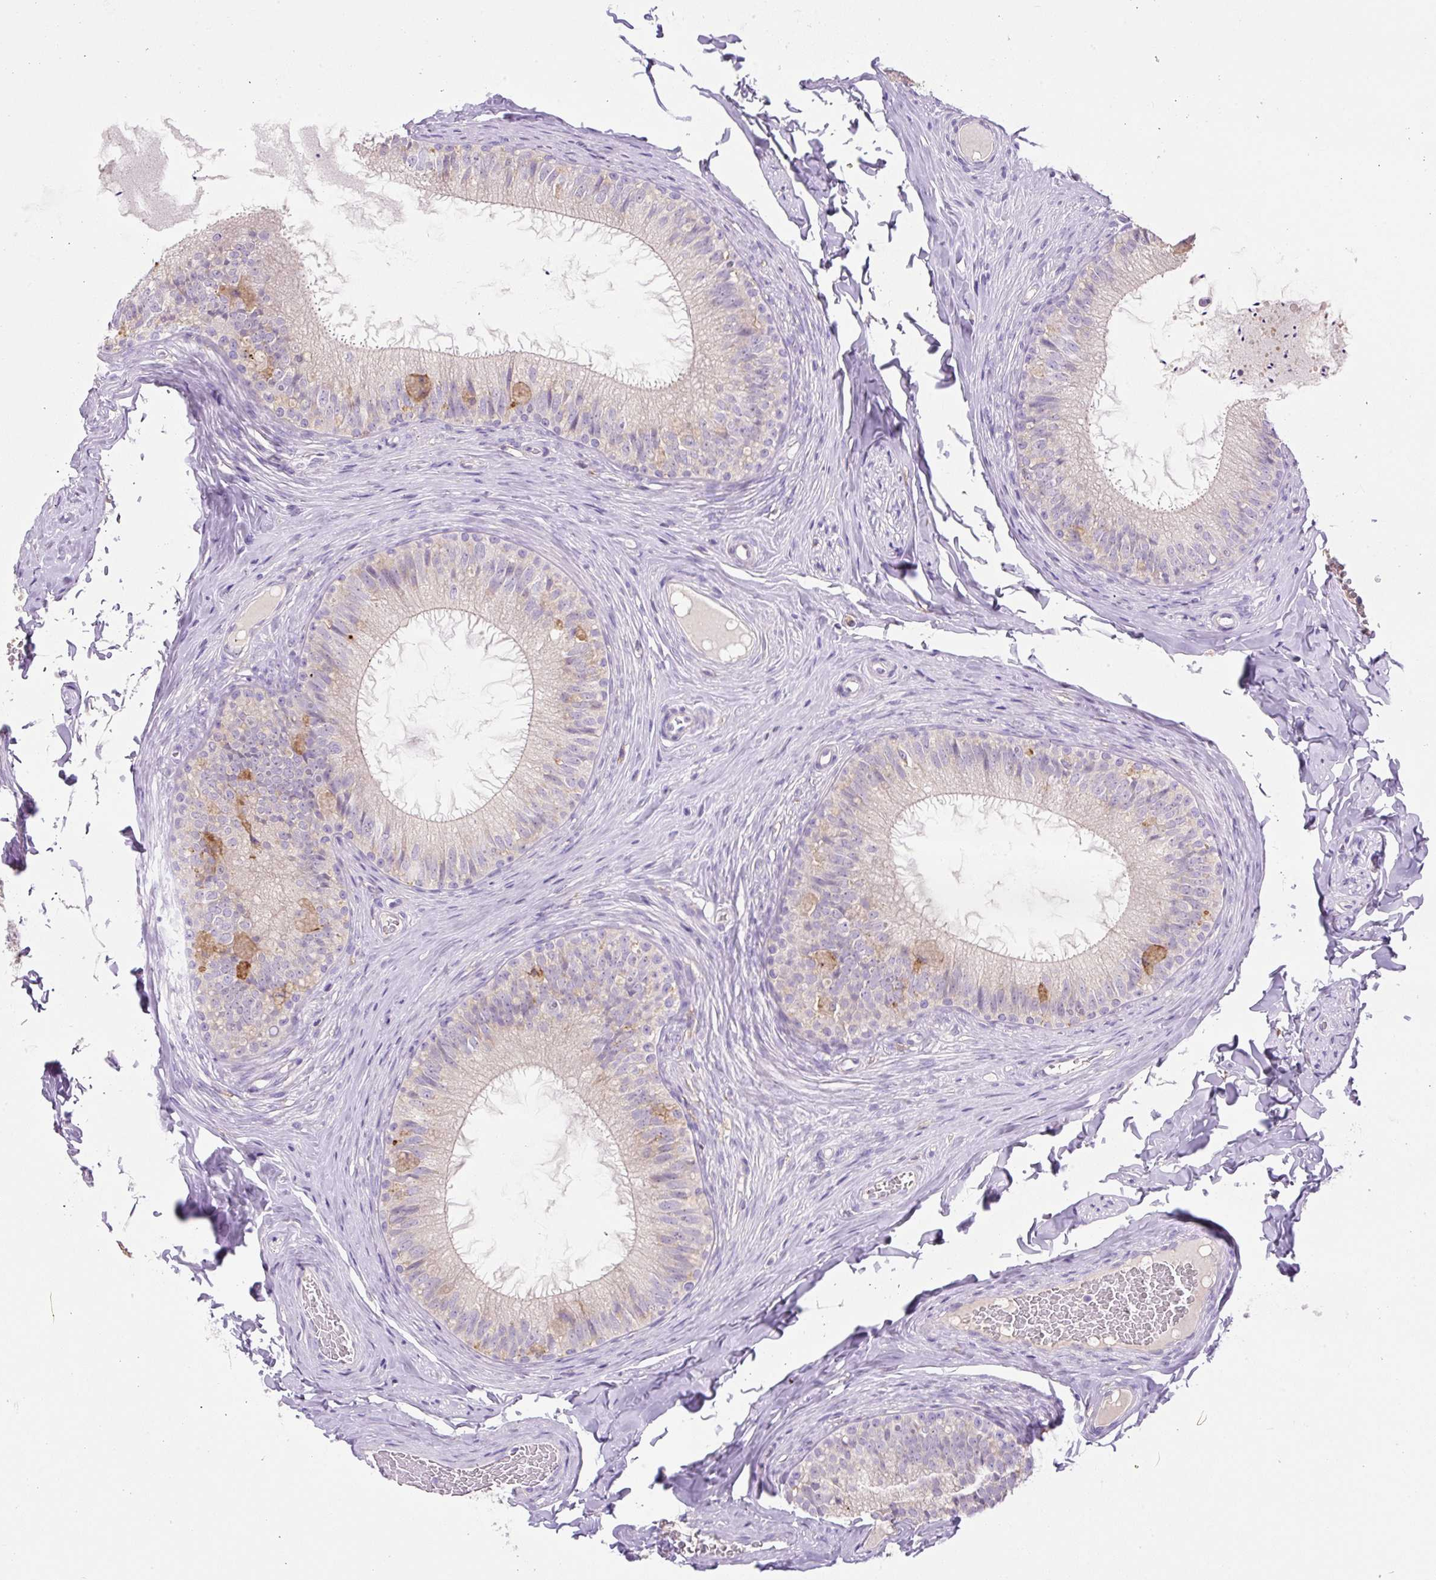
{"staining": {"intensity": "negative", "quantity": "none", "location": "none"}, "tissue": "epididymis", "cell_type": "Glandular cells", "image_type": "normal", "snomed": [{"axis": "morphology", "description": "Normal tissue, NOS"}, {"axis": "topography", "description": "Epididymis"}], "caption": "DAB immunohistochemical staining of normal epididymis displays no significant staining in glandular cells.", "gene": "TDRD15", "patient": {"sex": "male", "age": 34}}